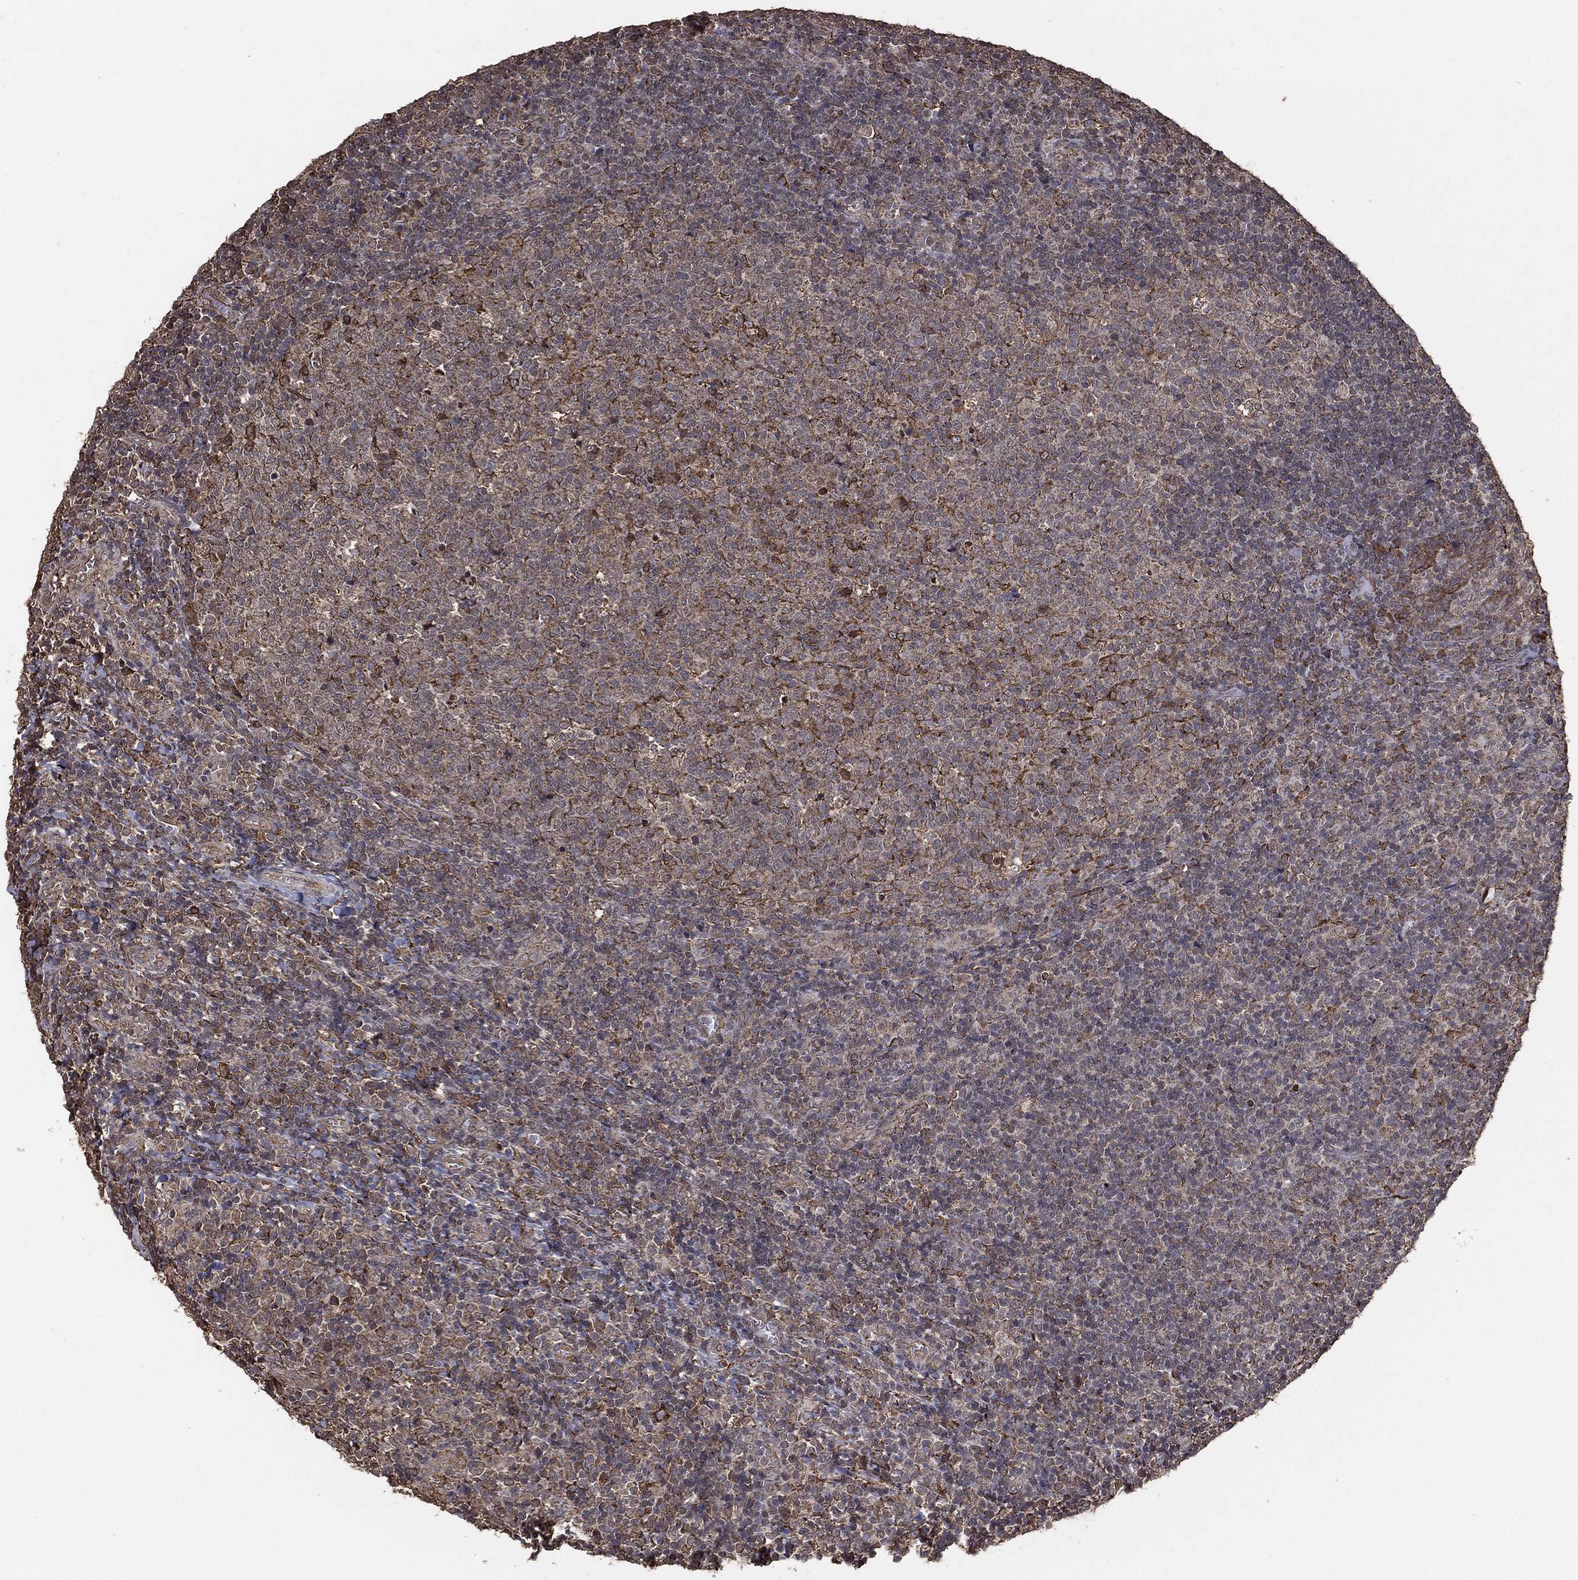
{"staining": {"intensity": "moderate", "quantity": "<25%", "location": "cytoplasmic/membranous"}, "tissue": "tonsil", "cell_type": "Germinal center cells", "image_type": "normal", "snomed": [{"axis": "morphology", "description": "Normal tissue, NOS"}, {"axis": "topography", "description": "Tonsil"}], "caption": "The image shows a brown stain indicating the presence of a protein in the cytoplasmic/membranous of germinal center cells in tonsil. The staining was performed using DAB to visualize the protein expression in brown, while the nuclei were stained in blue with hematoxylin (Magnification: 20x).", "gene": "MTOR", "patient": {"sex": "female", "age": 5}}